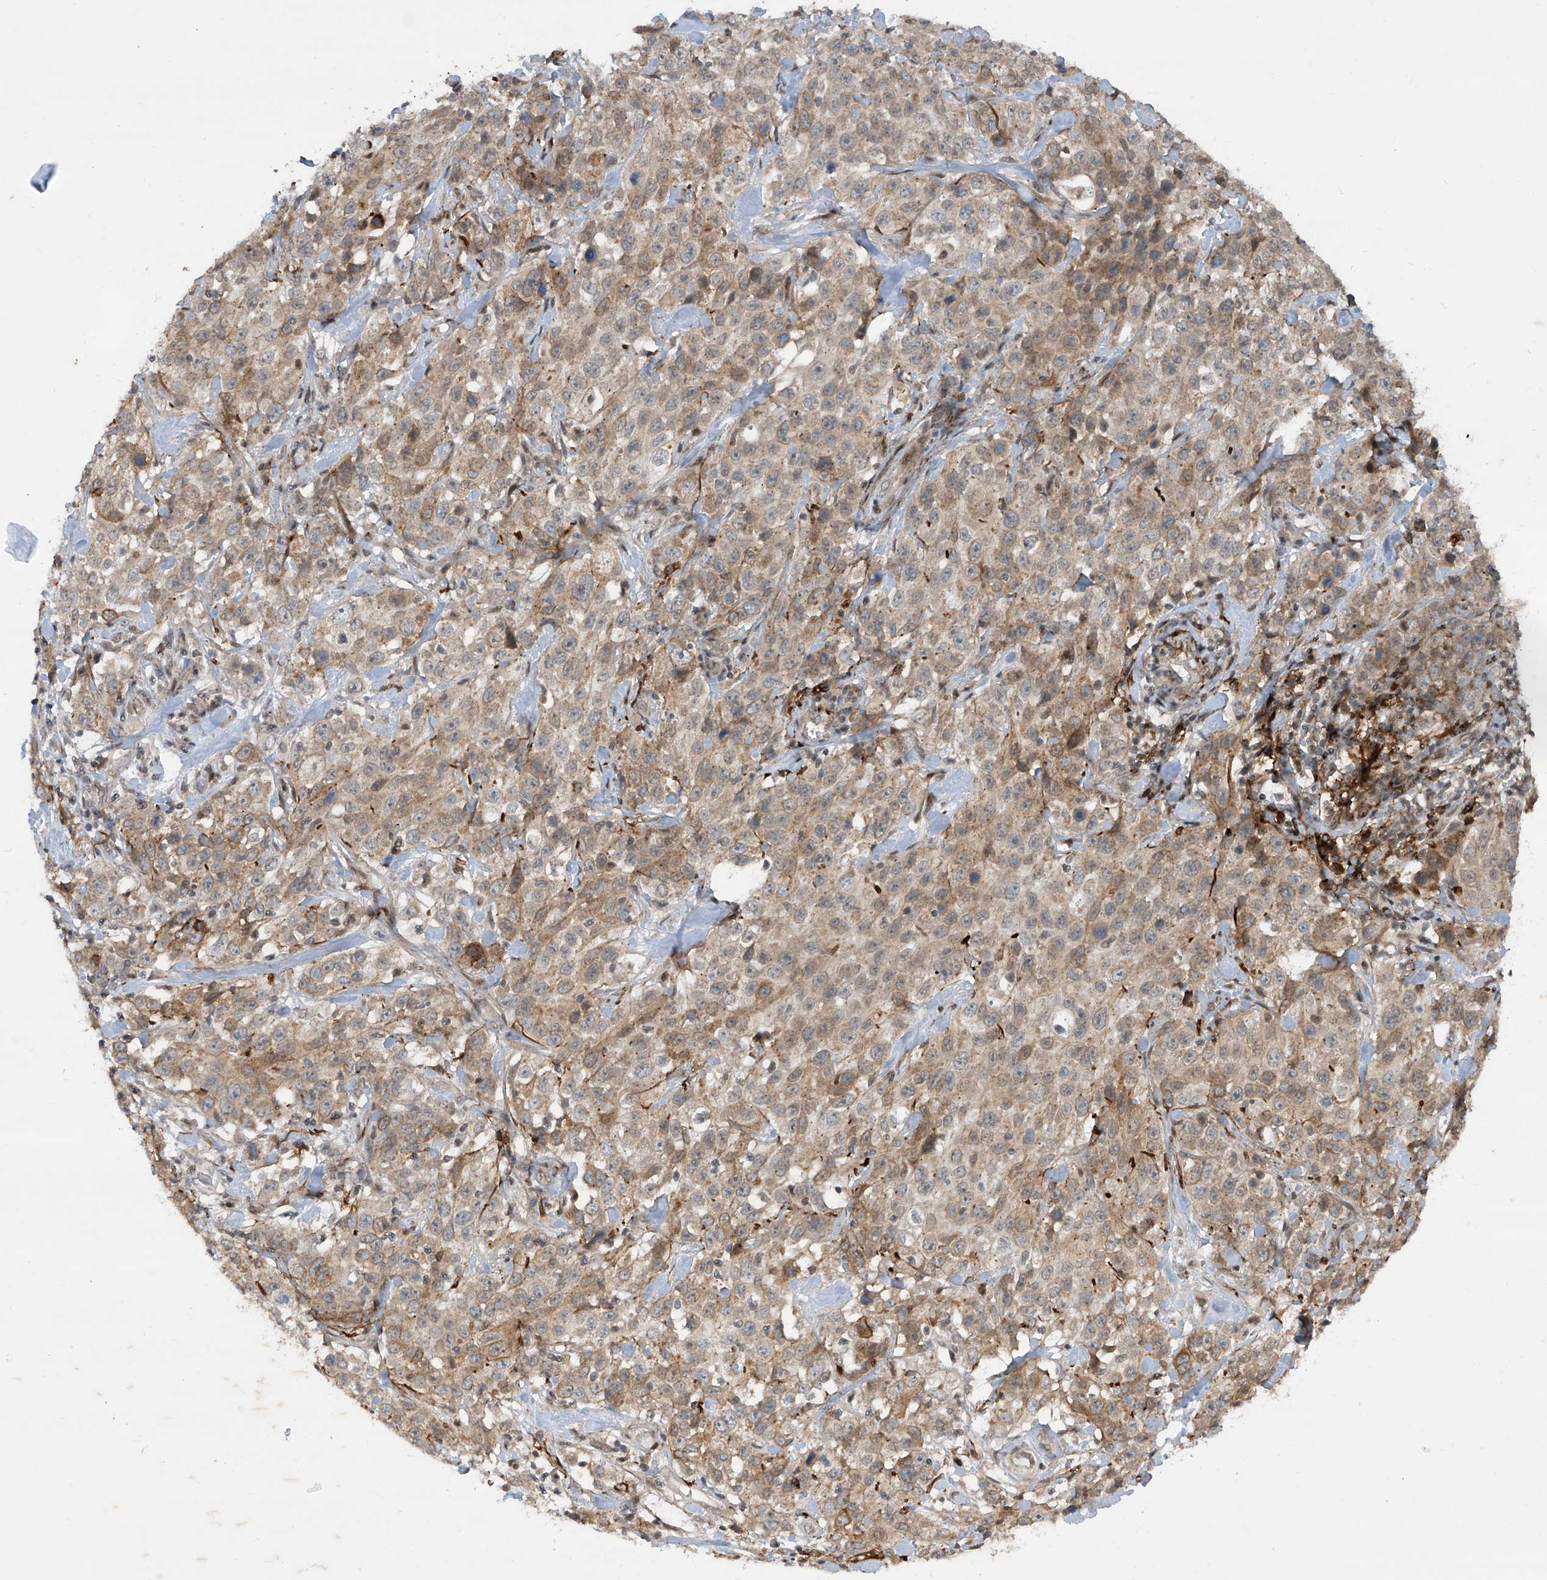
{"staining": {"intensity": "moderate", "quantity": ">75%", "location": "cytoplasmic/membranous"}, "tissue": "stomach cancer", "cell_type": "Tumor cells", "image_type": "cancer", "snomed": [{"axis": "morphology", "description": "Normal tissue, NOS"}, {"axis": "morphology", "description": "Adenocarcinoma, NOS"}, {"axis": "topography", "description": "Lymph node"}, {"axis": "topography", "description": "Stomach"}], "caption": "IHC histopathology image of neoplastic tissue: adenocarcinoma (stomach) stained using immunohistochemistry (IHC) displays medium levels of moderate protein expression localized specifically in the cytoplasmic/membranous of tumor cells, appearing as a cytoplasmic/membranous brown color.", "gene": "LAGE3", "patient": {"sex": "male", "age": 48}}